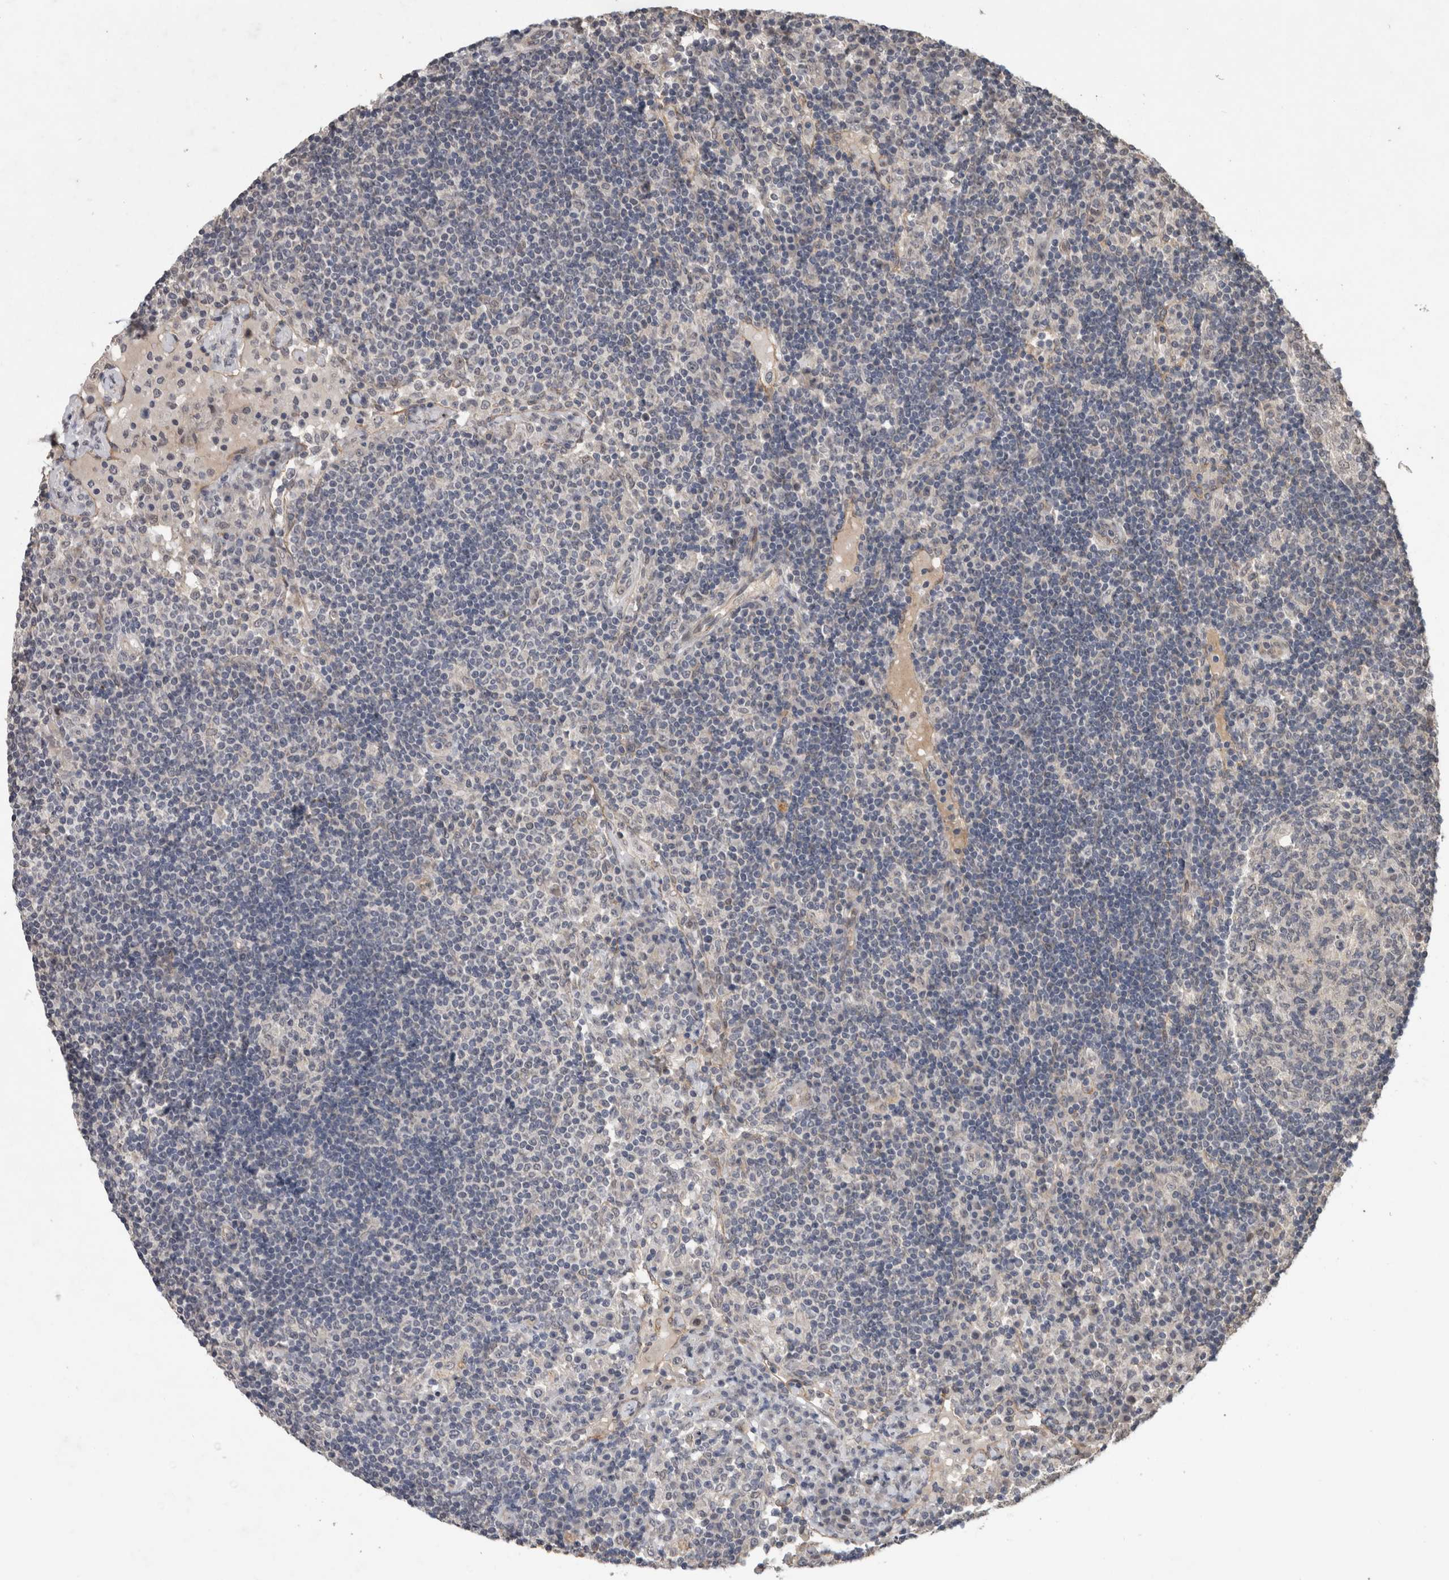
{"staining": {"intensity": "negative", "quantity": "none", "location": "none"}, "tissue": "lymph node", "cell_type": "Germinal center cells", "image_type": "normal", "snomed": [{"axis": "morphology", "description": "Normal tissue, NOS"}, {"axis": "topography", "description": "Lymph node"}], "caption": "This is an immunohistochemistry (IHC) image of unremarkable human lymph node. There is no staining in germinal center cells.", "gene": "RHPN1", "patient": {"sex": "female", "age": 53}}